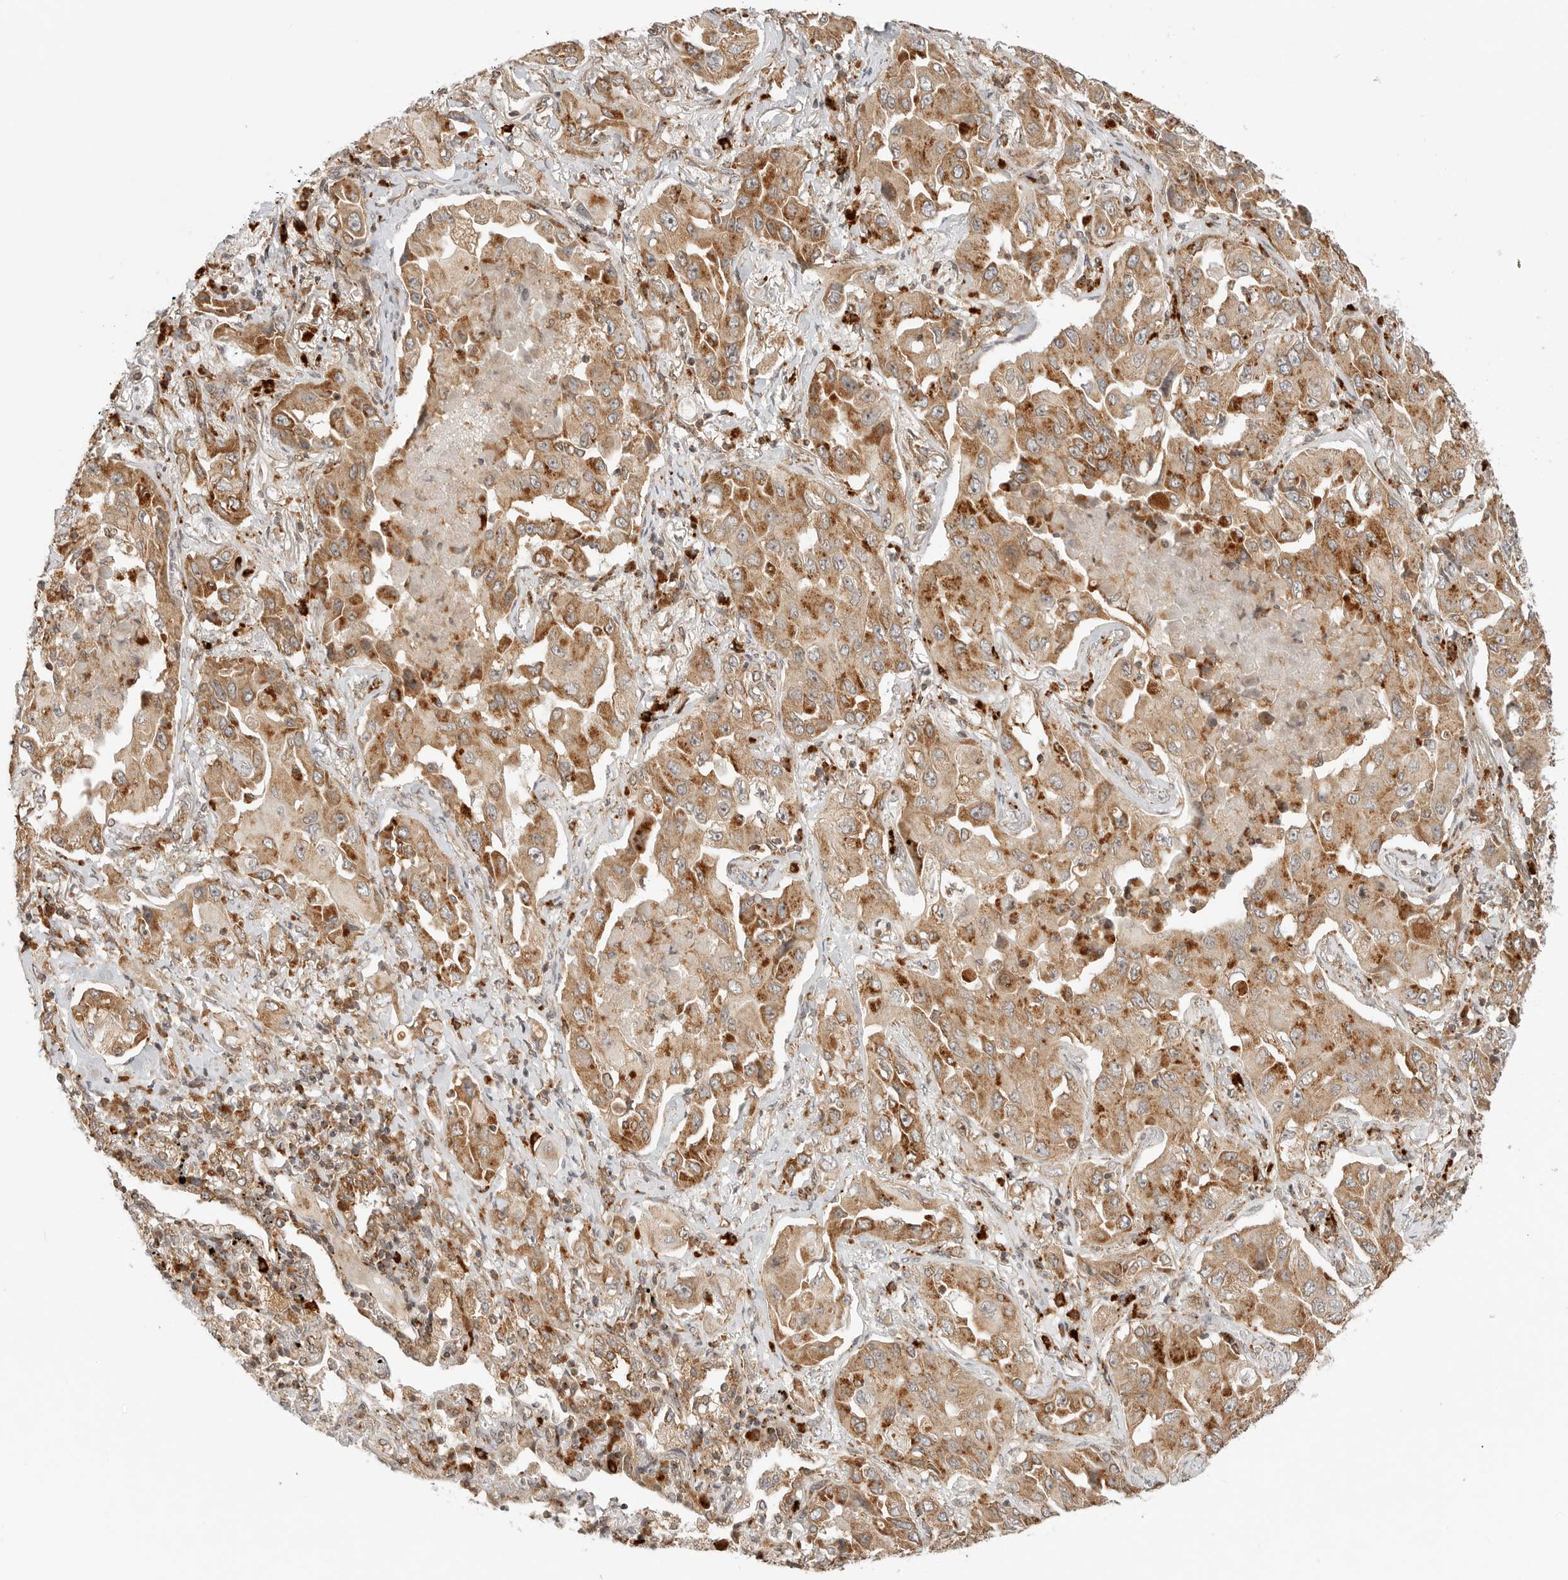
{"staining": {"intensity": "moderate", "quantity": ">75%", "location": "cytoplasmic/membranous"}, "tissue": "lung cancer", "cell_type": "Tumor cells", "image_type": "cancer", "snomed": [{"axis": "morphology", "description": "Adenocarcinoma, NOS"}, {"axis": "topography", "description": "Lung"}], "caption": "Protein staining of lung cancer tissue shows moderate cytoplasmic/membranous staining in approximately >75% of tumor cells.", "gene": "IDUA", "patient": {"sex": "female", "age": 65}}